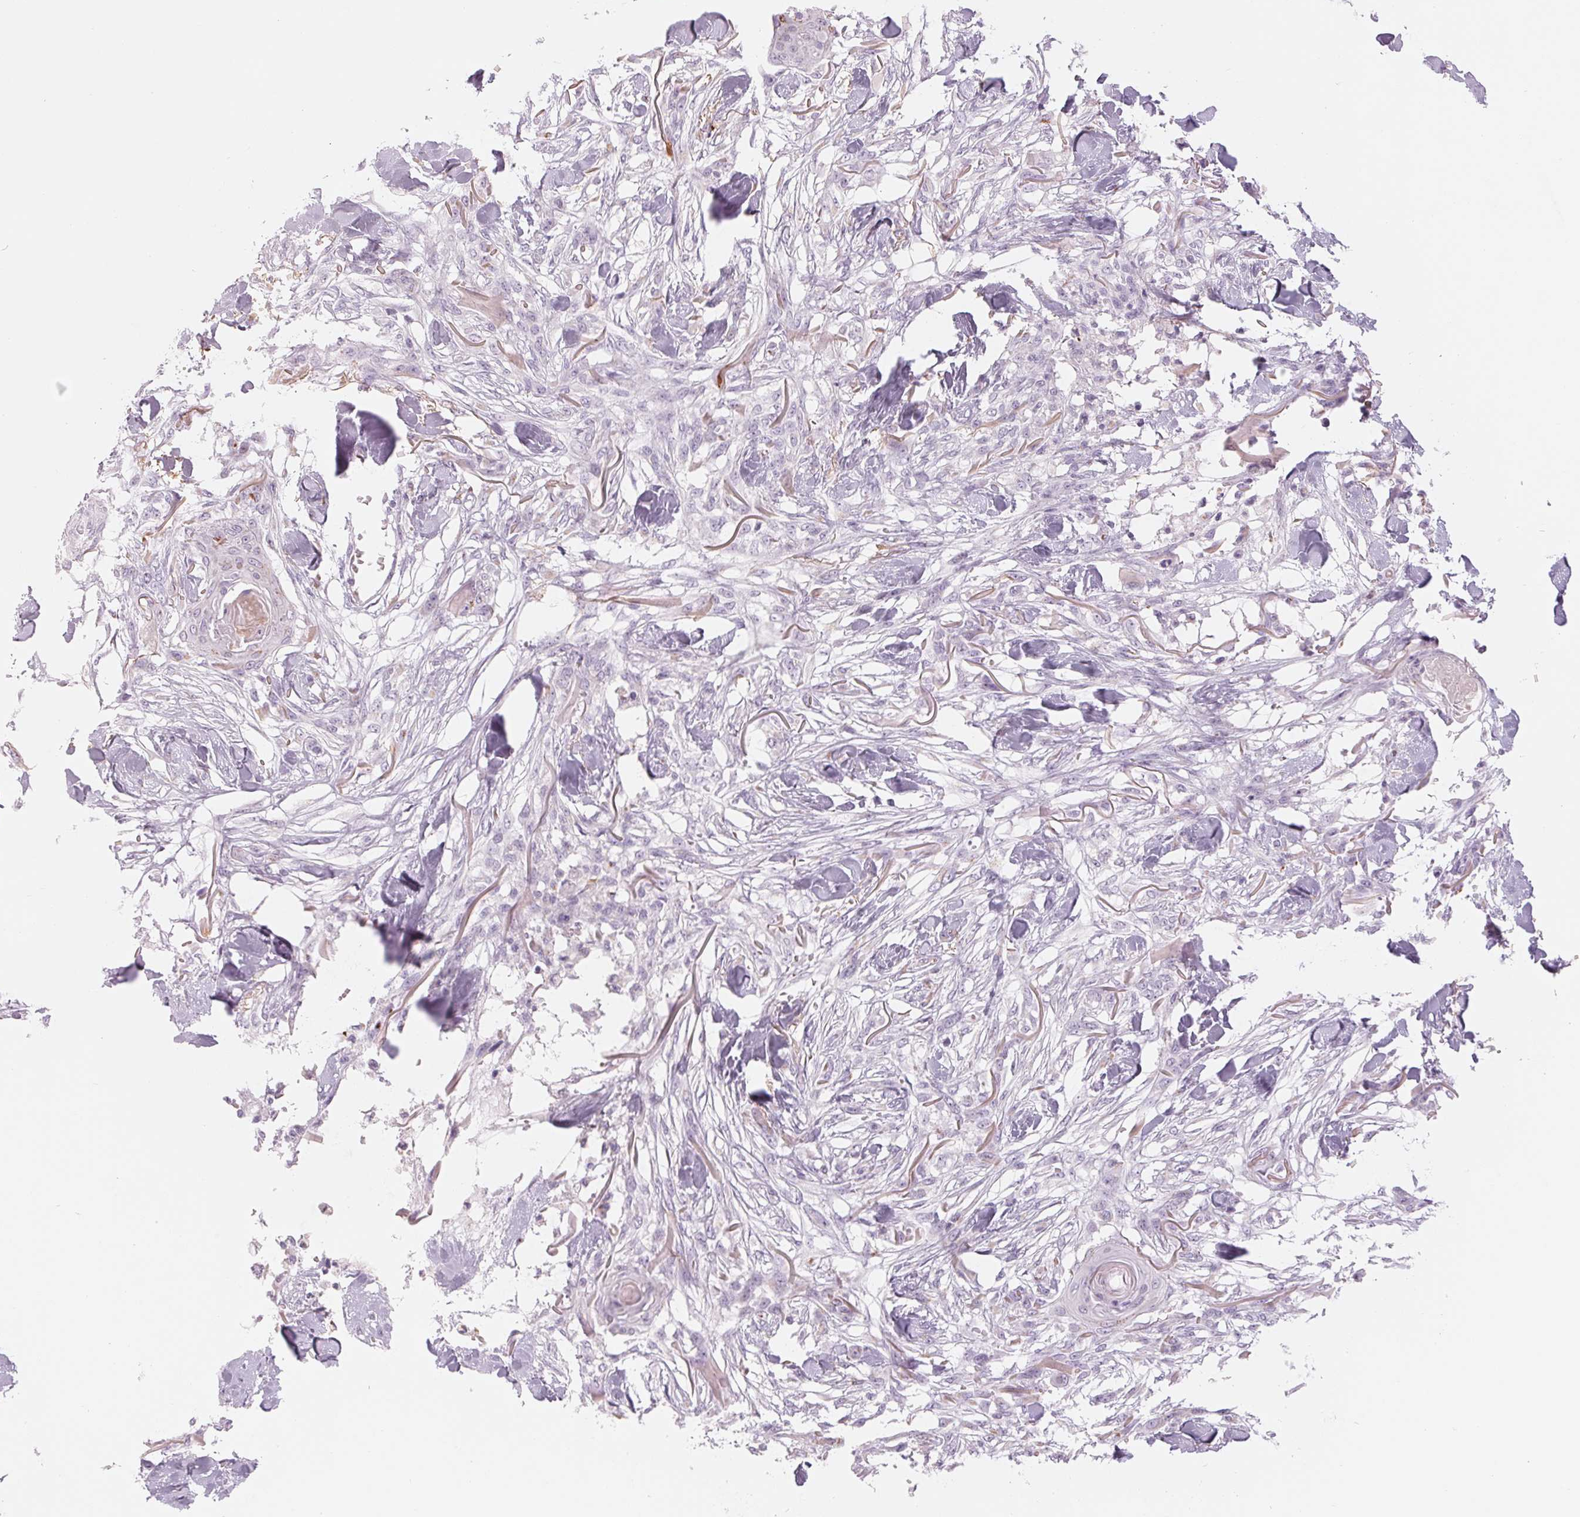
{"staining": {"intensity": "negative", "quantity": "none", "location": "none"}, "tissue": "skin cancer", "cell_type": "Tumor cells", "image_type": "cancer", "snomed": [{"axis": "morphology", "description": "Squamous cell carcinoma, NOS"}, {"axis": "topography", "description": "Skin"}], "caption": "DAB immunohistochemical staining of human squamous cell carcinoma (skin) displays no significant staining in tumor cells.", "gene": "GALNT7", "patient": {"sex": "female", "age": 59}}